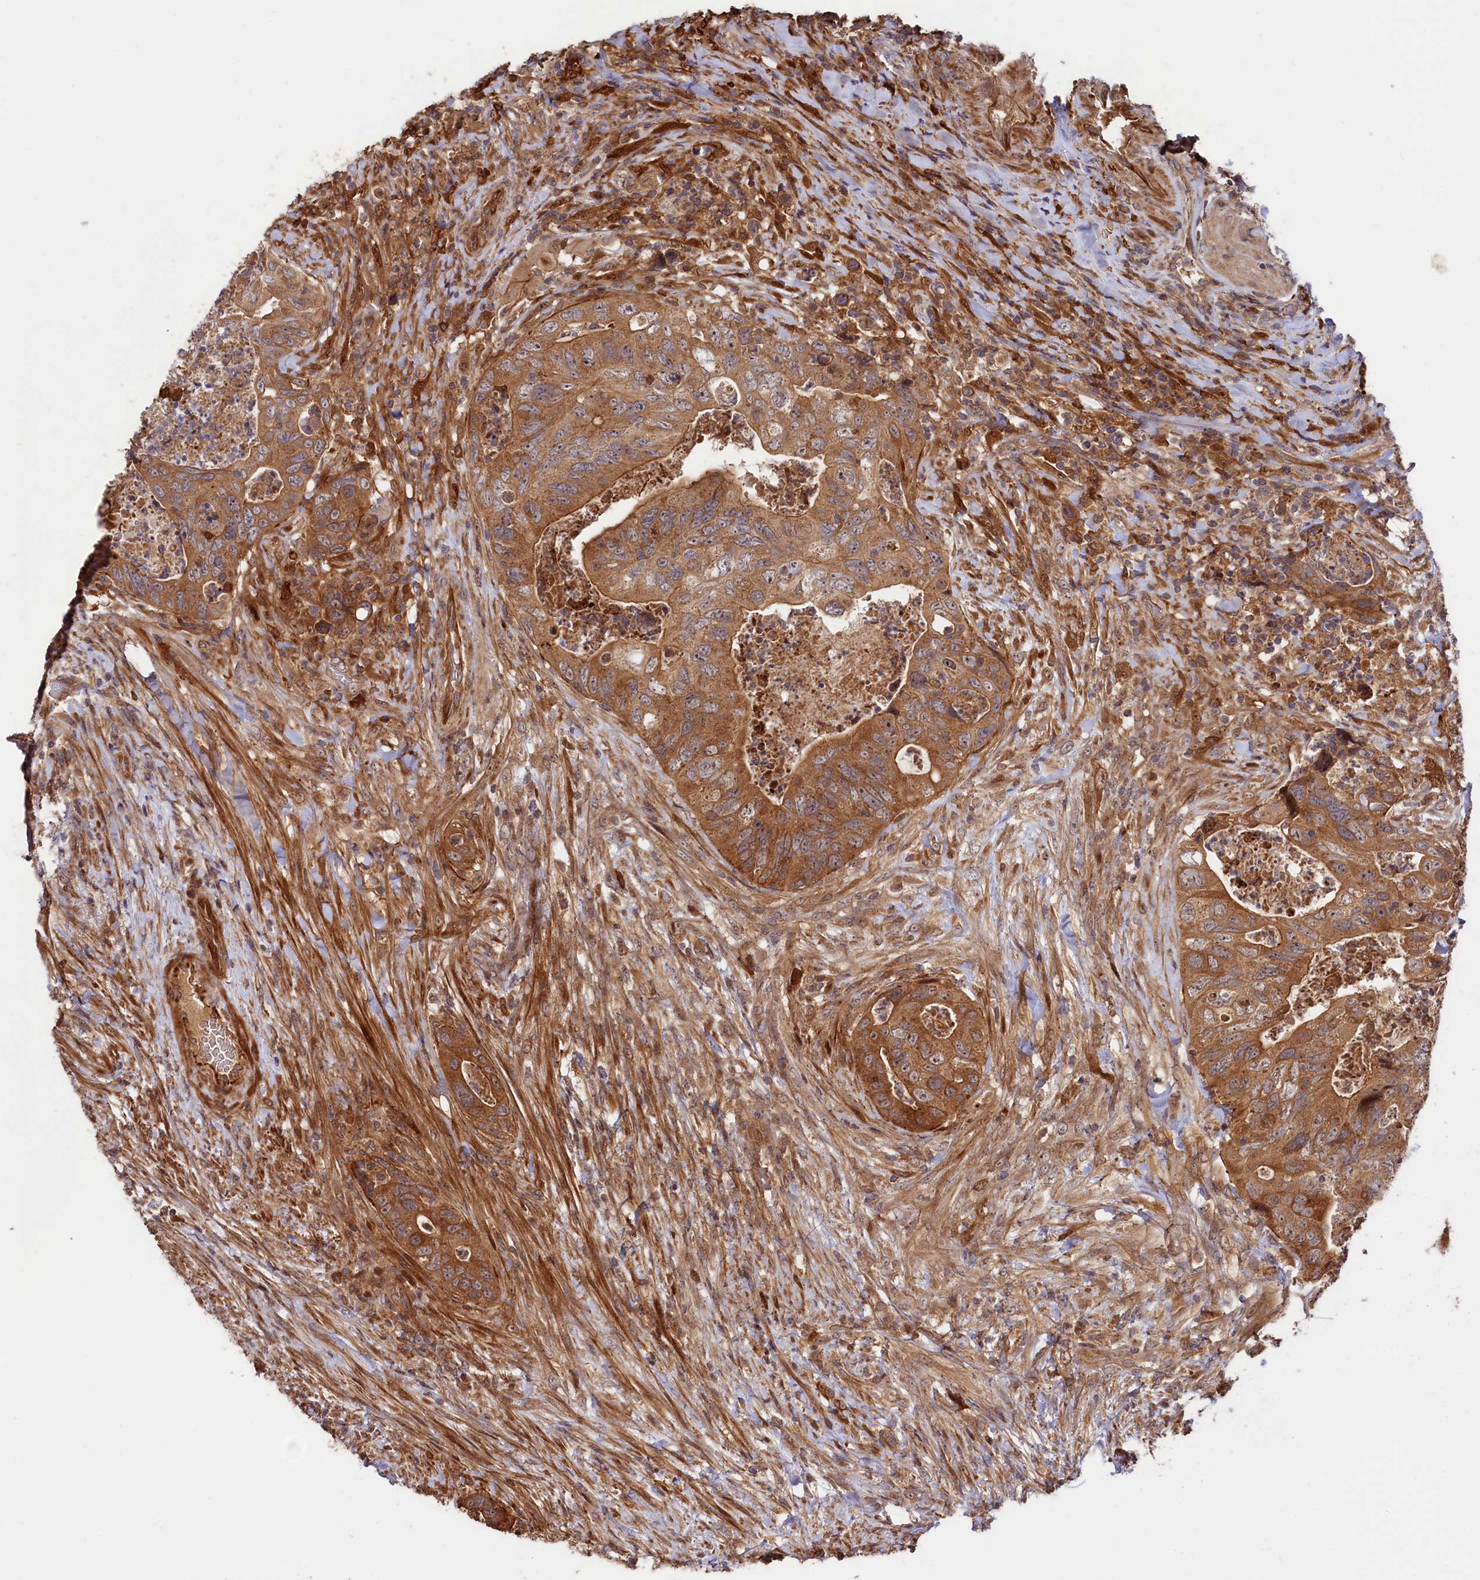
{"staining": {"intensity": "strong", "quantity": ">75%", "location": "cytoplasmic/membranous"}, "tissue": "colorectal cancer", "cell_type": "Tumor cells", "image_type": "cancer", "snomed": [{"axis": "morphology", "description": "Adenocarcinoma, NOS"}, {"axis": "topography", "description": "Rectum"}], "caption": "A brown stain labels strong cytoplasmic/membranous expression of a protein in colorectal adenocarcinoma tumor cells. (DAB (3,3'-diaminobenzidine) = brown stain, brightfield microscopy at high magnification).", "gene": "NEDD1", "patient": {"sex": "male", "age": 63}}